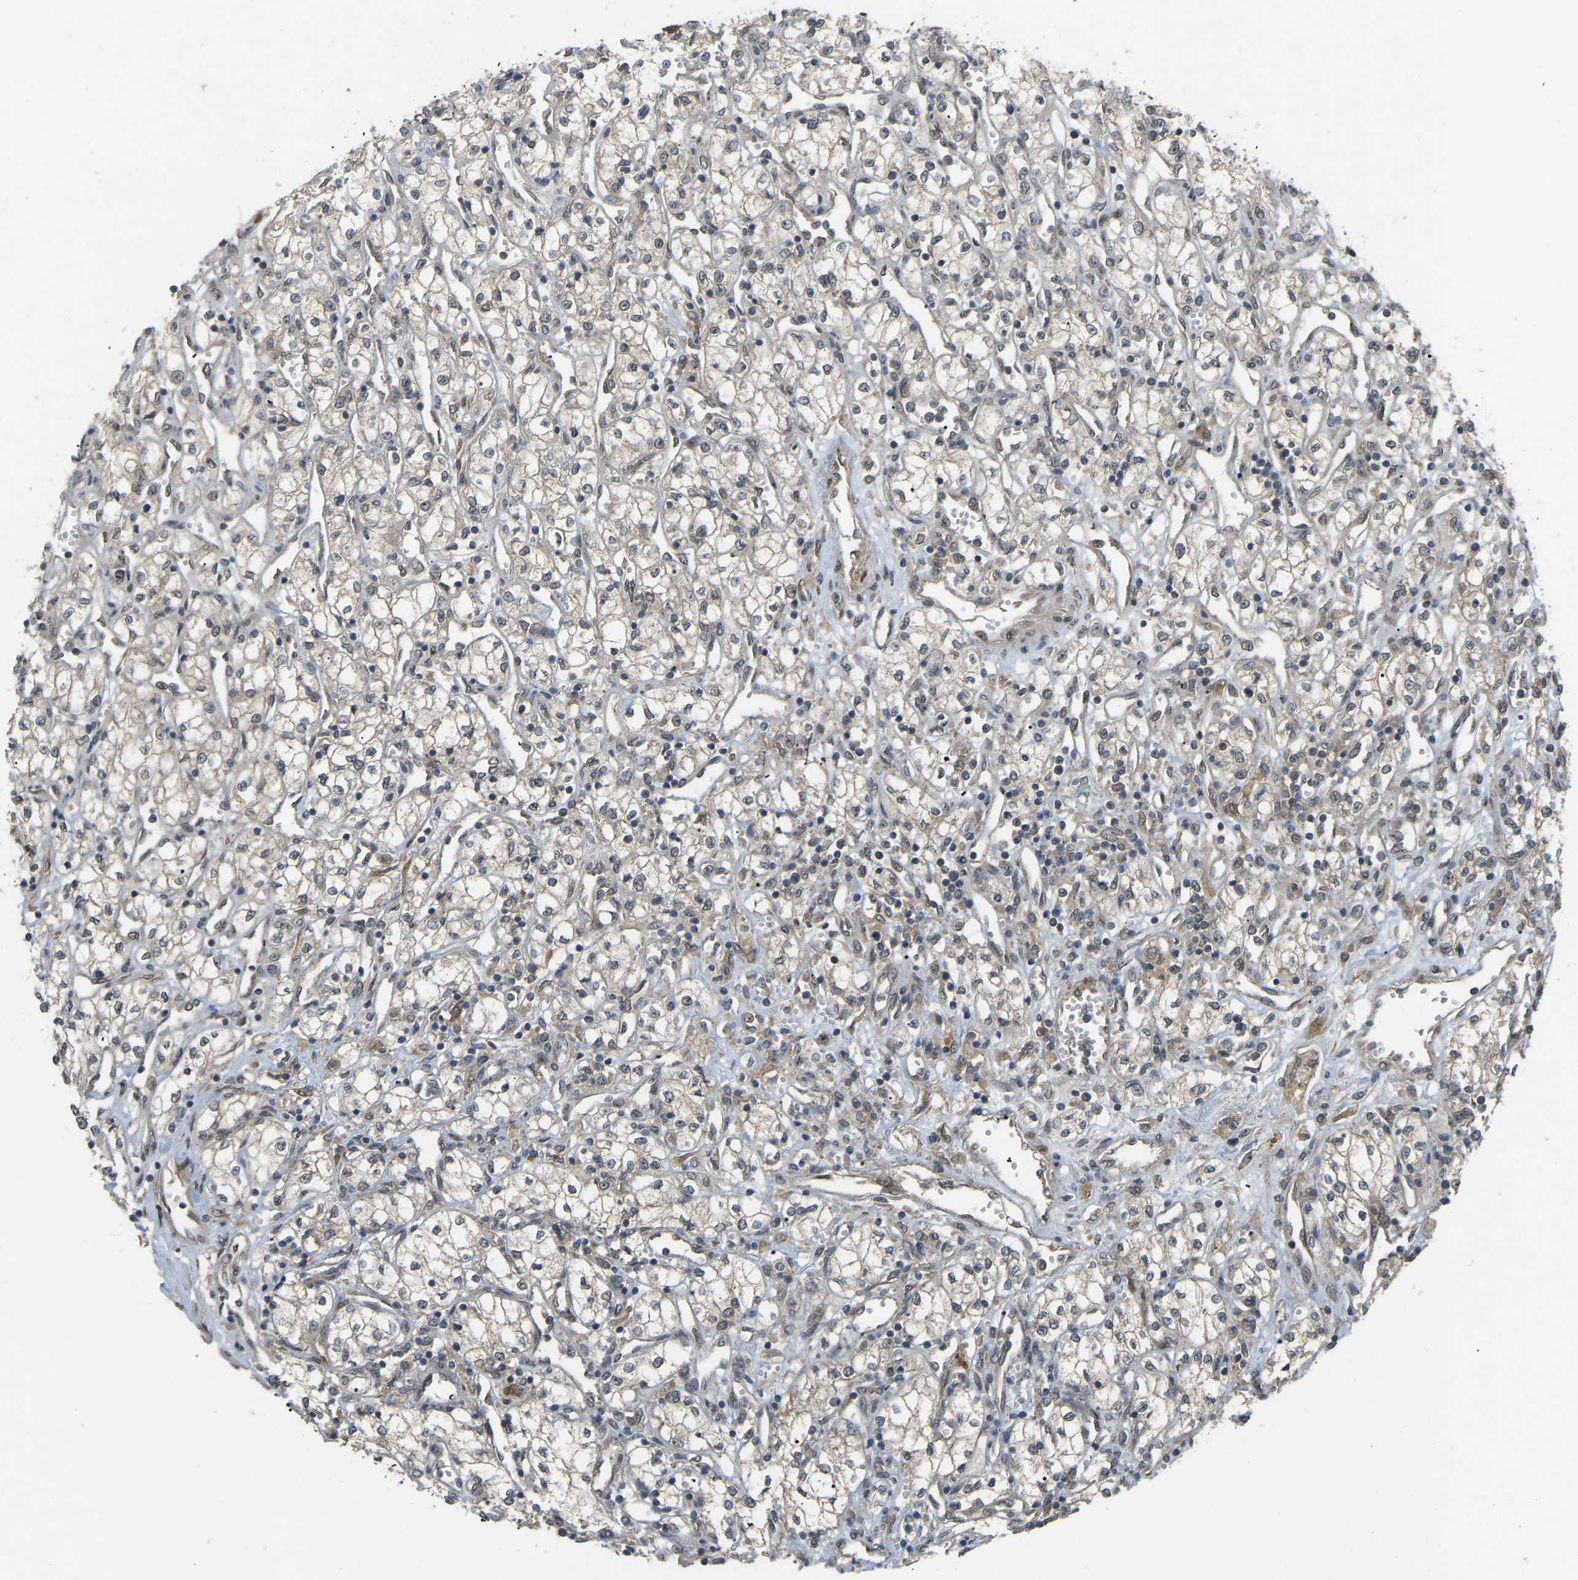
{"staining": {"intensity": "weak", "quantity": "25%-75%", "location": "cytoplasmic/membranous"}, "tissue": "renal cancer", "cell_type": "Tumor cells", "image_type": "cancer", "snomed": [{"axis": "morphology", "description": "Adenocarcinoma, NOS"}, {"axis": "topography", "description": "Kidney"}], "caption": "Protein expression analysis of renal adenocarcinoma demonstrates weak cytoplasmic/membranous staining in approximately 25%-75% of tumor cells. (DAB IHC with brightfield microscopy, high magnification).", "gene": "CROT", "patient": {"sex": "male", "age": 59}}